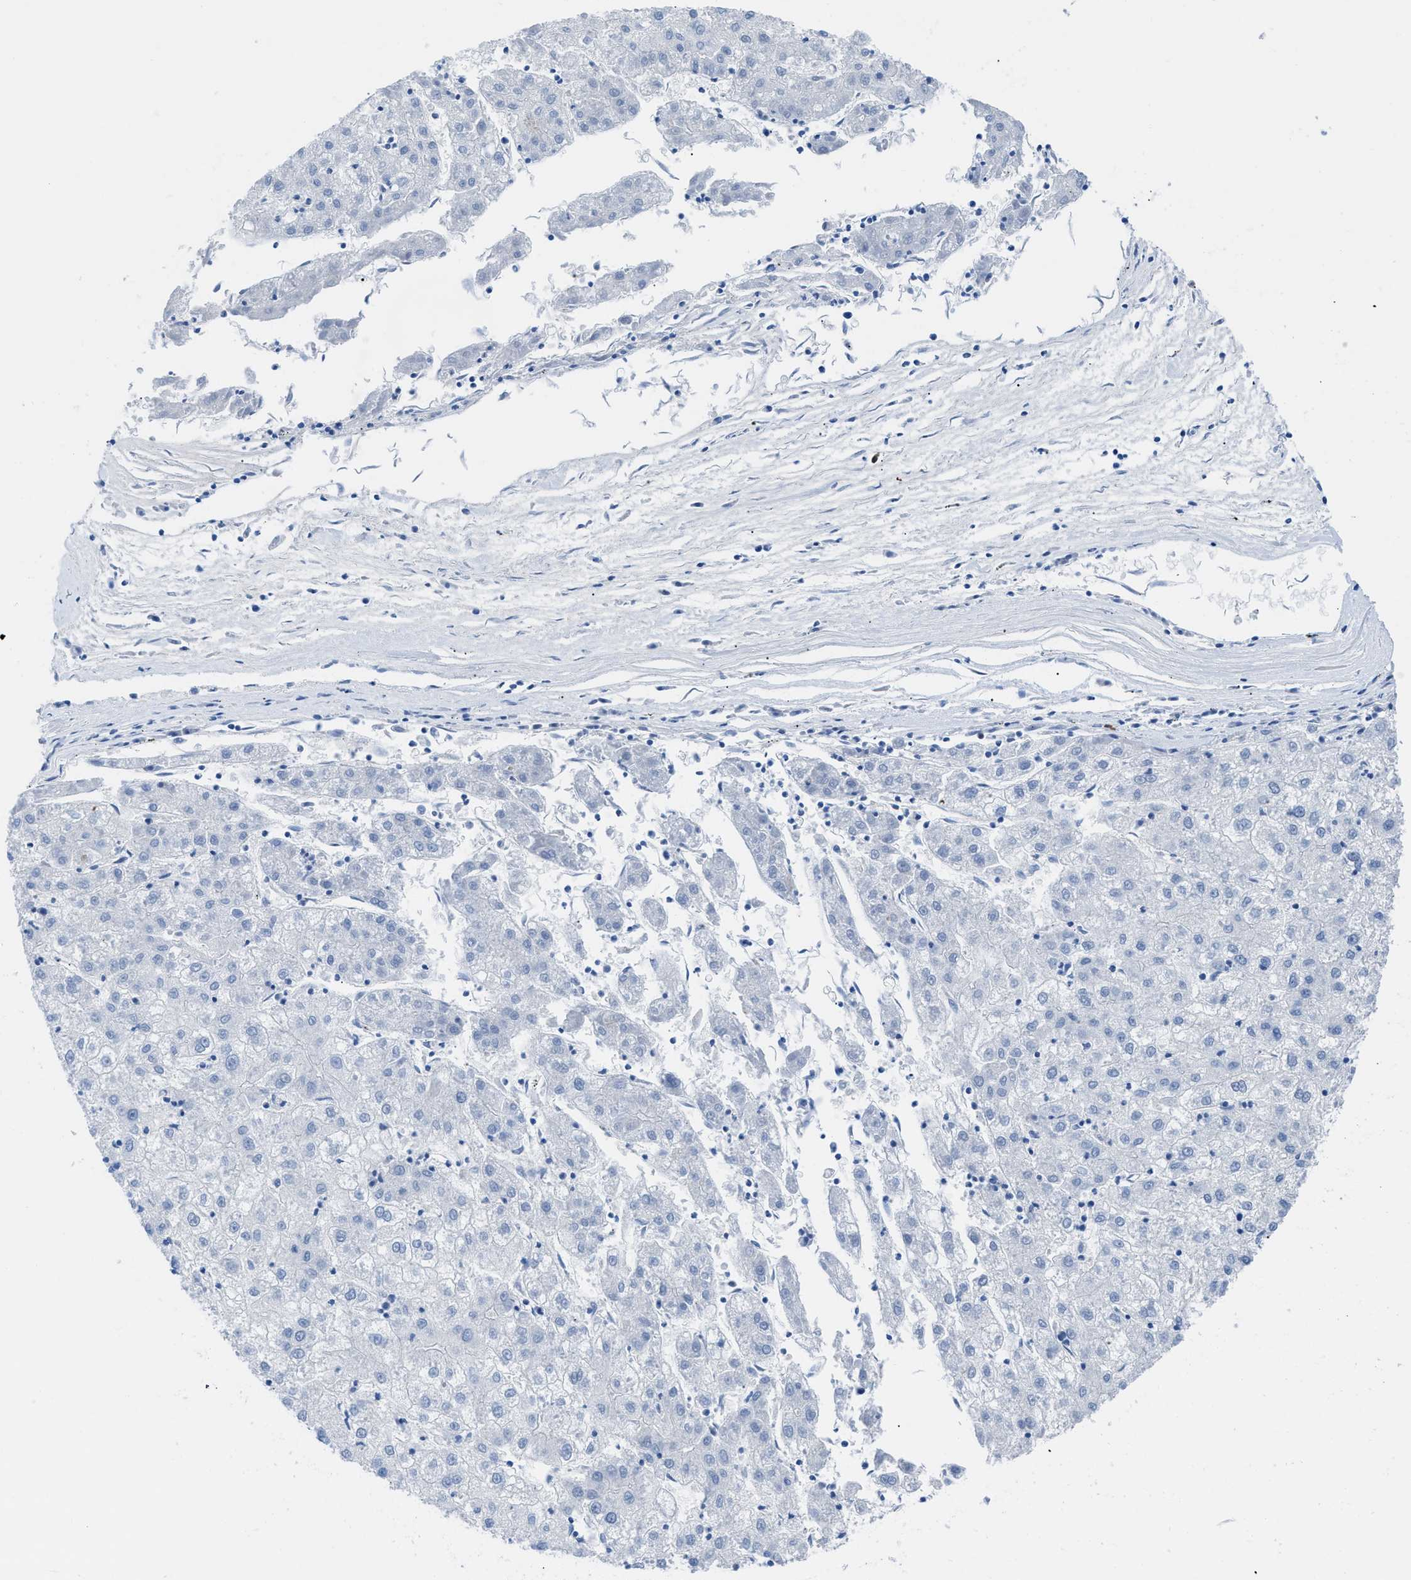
{"staining": {"intensity": "negative", "quantity": "none", "location": "none"}, "tissue": "liver cancer", "cell_type": "Tumor cells", "image_type": "cancer", "snomed": [{"axis": "morphology", "description": "Carcinoma, Hepatocellular, NOS"}, {"axis": "topography", "description": "Liver"}], "caption": "The histopathology image shows no significant expression in tumor cells of liver cancer (hepatocellular carcinoma).", "gene": "TCL1A", "patient": {"sex": "male", "age": 72}}